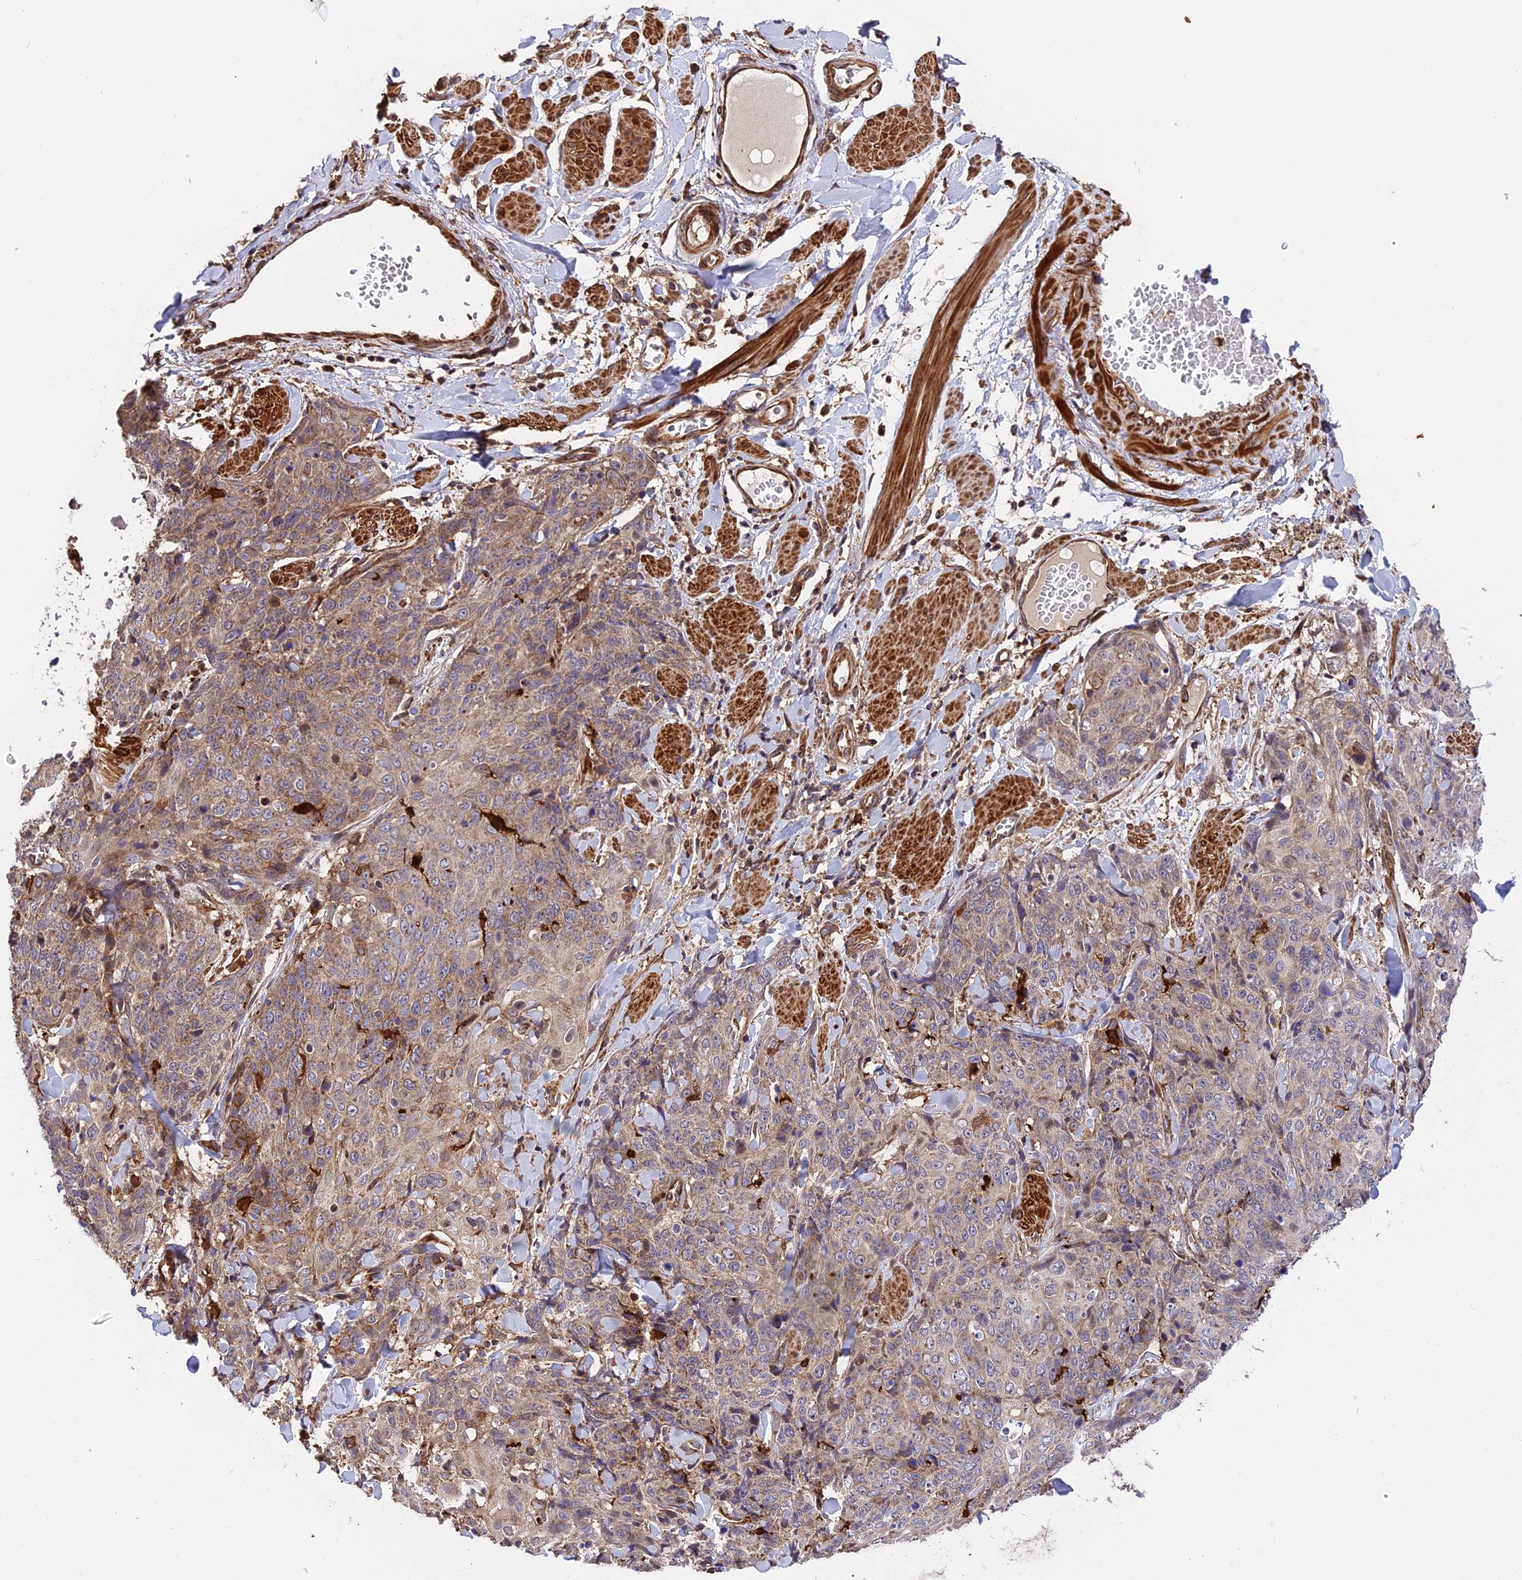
{"staining": {"intensity": "weak", "quantity": ">75%", "location": "cytoplasmic/membranous"}, "tissue": "skin cancer", "cell_type": "Tumor cells", "image_type": "cancer", "snomed": [{"axis": "morphology", "description": "Squamous cell carcinoma, NOS"}, {"axis": "topography", "description": "Skin"}, {"axis": "topography", "description": "Vulva"}], "caption": "Immunohistochemistry (IHC) photomicrograph of skin cancer stained for a protein (brown), which reveals low levels of weak cytoplasmic/membranous expression in approximately >75% of tumor cells.", "gene": "HERPUD1", "patient": {"sex": "female", "age": 85}}